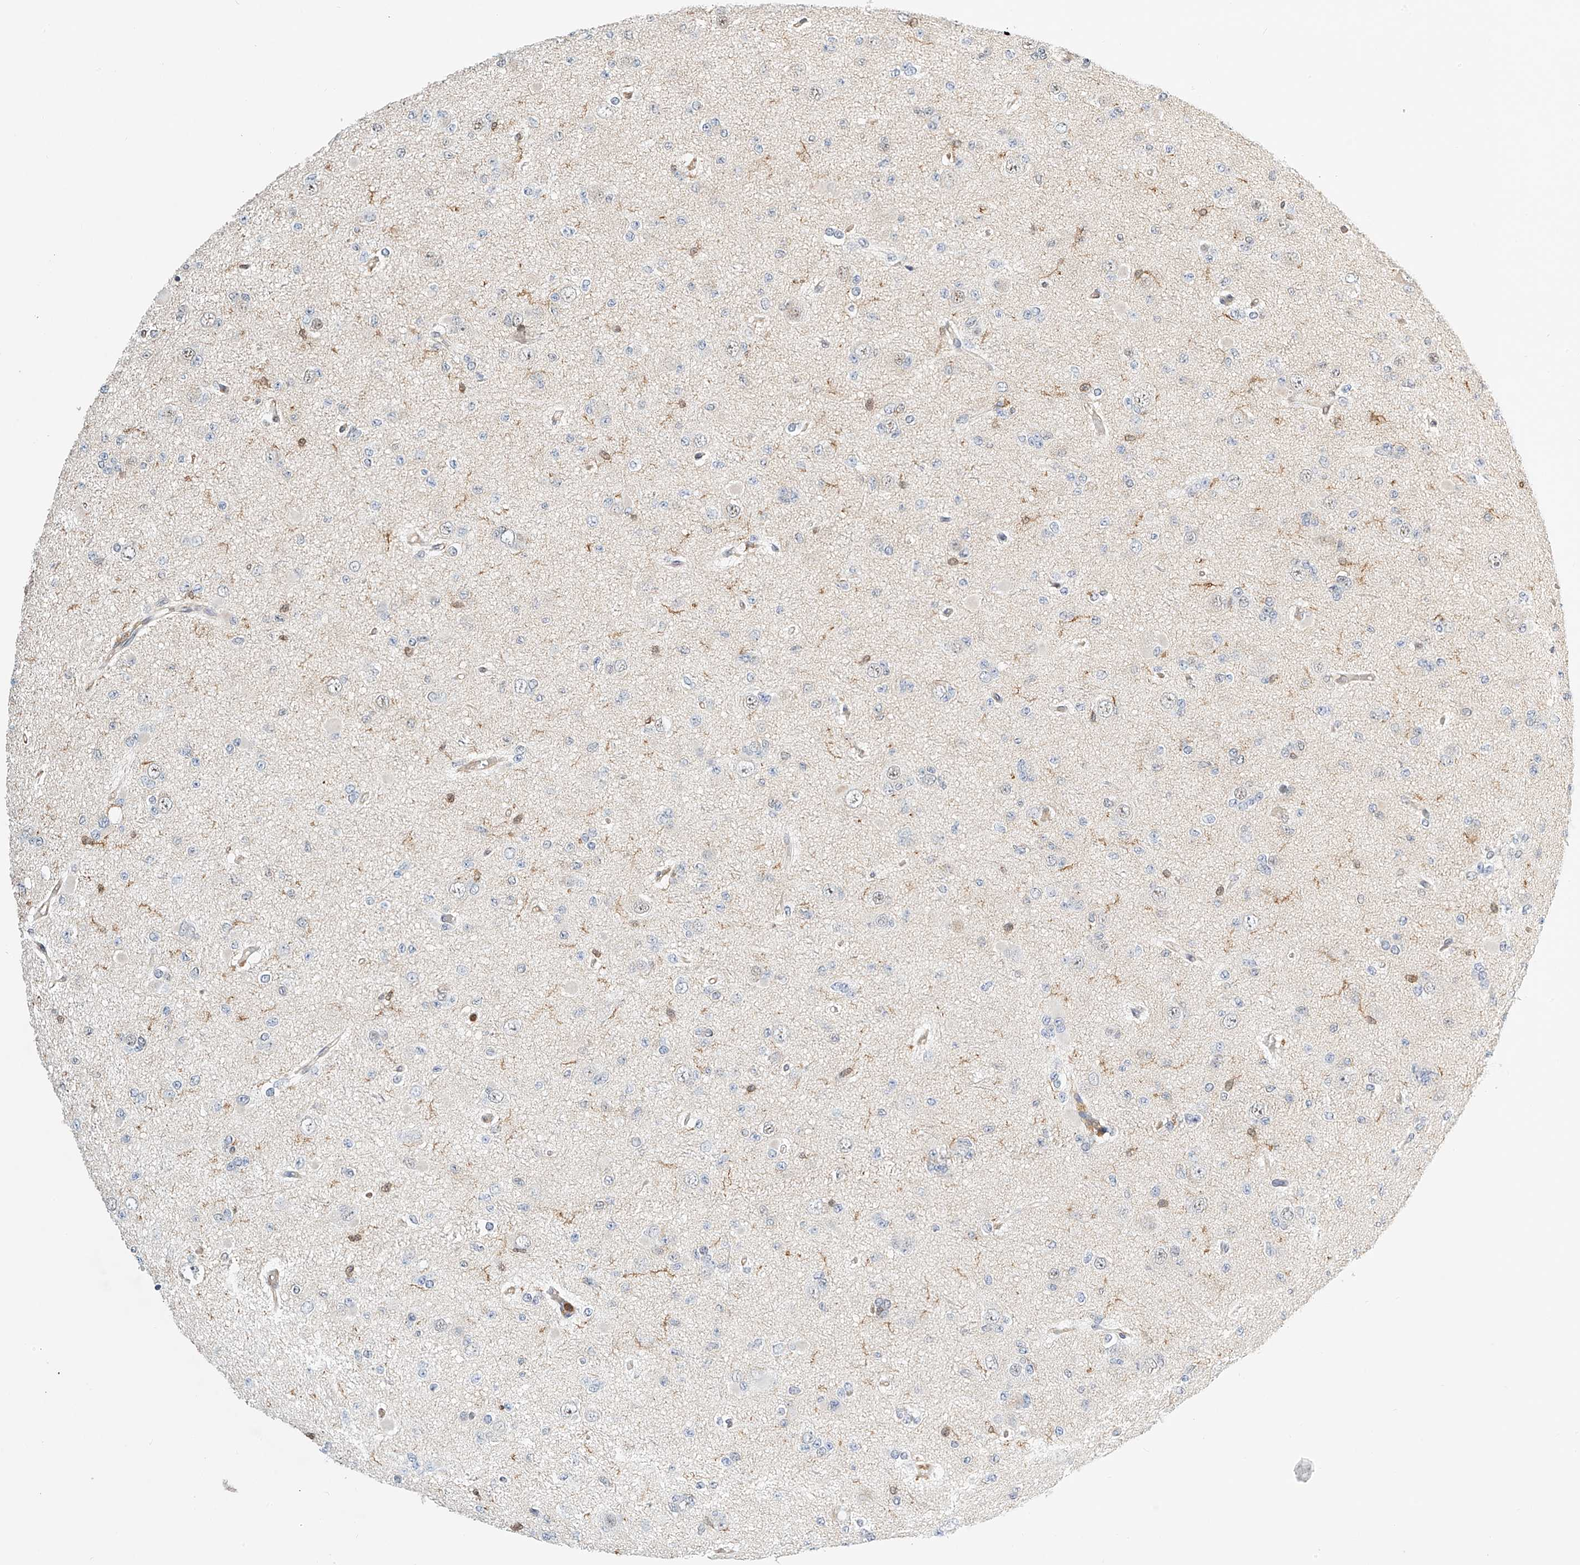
{"staining": {"intensity": "negative", "quantity": "none", "location": "none"}, "tissue": "glioma", "cell_type": "Tumor cells", "image_type": "cancer", "snomed": [{"axis": "morphology", "description": "Glioma, malignant, Low grade"}, {"axis": "topography", "description": "Brain"}], "caption": "Malignant glioma (low-grade) was stained to show a protein in brown. There is no significant positivity in tumor cells.", "gene": "MICAL1", "patient": {"sex": "female", "age": 22}}